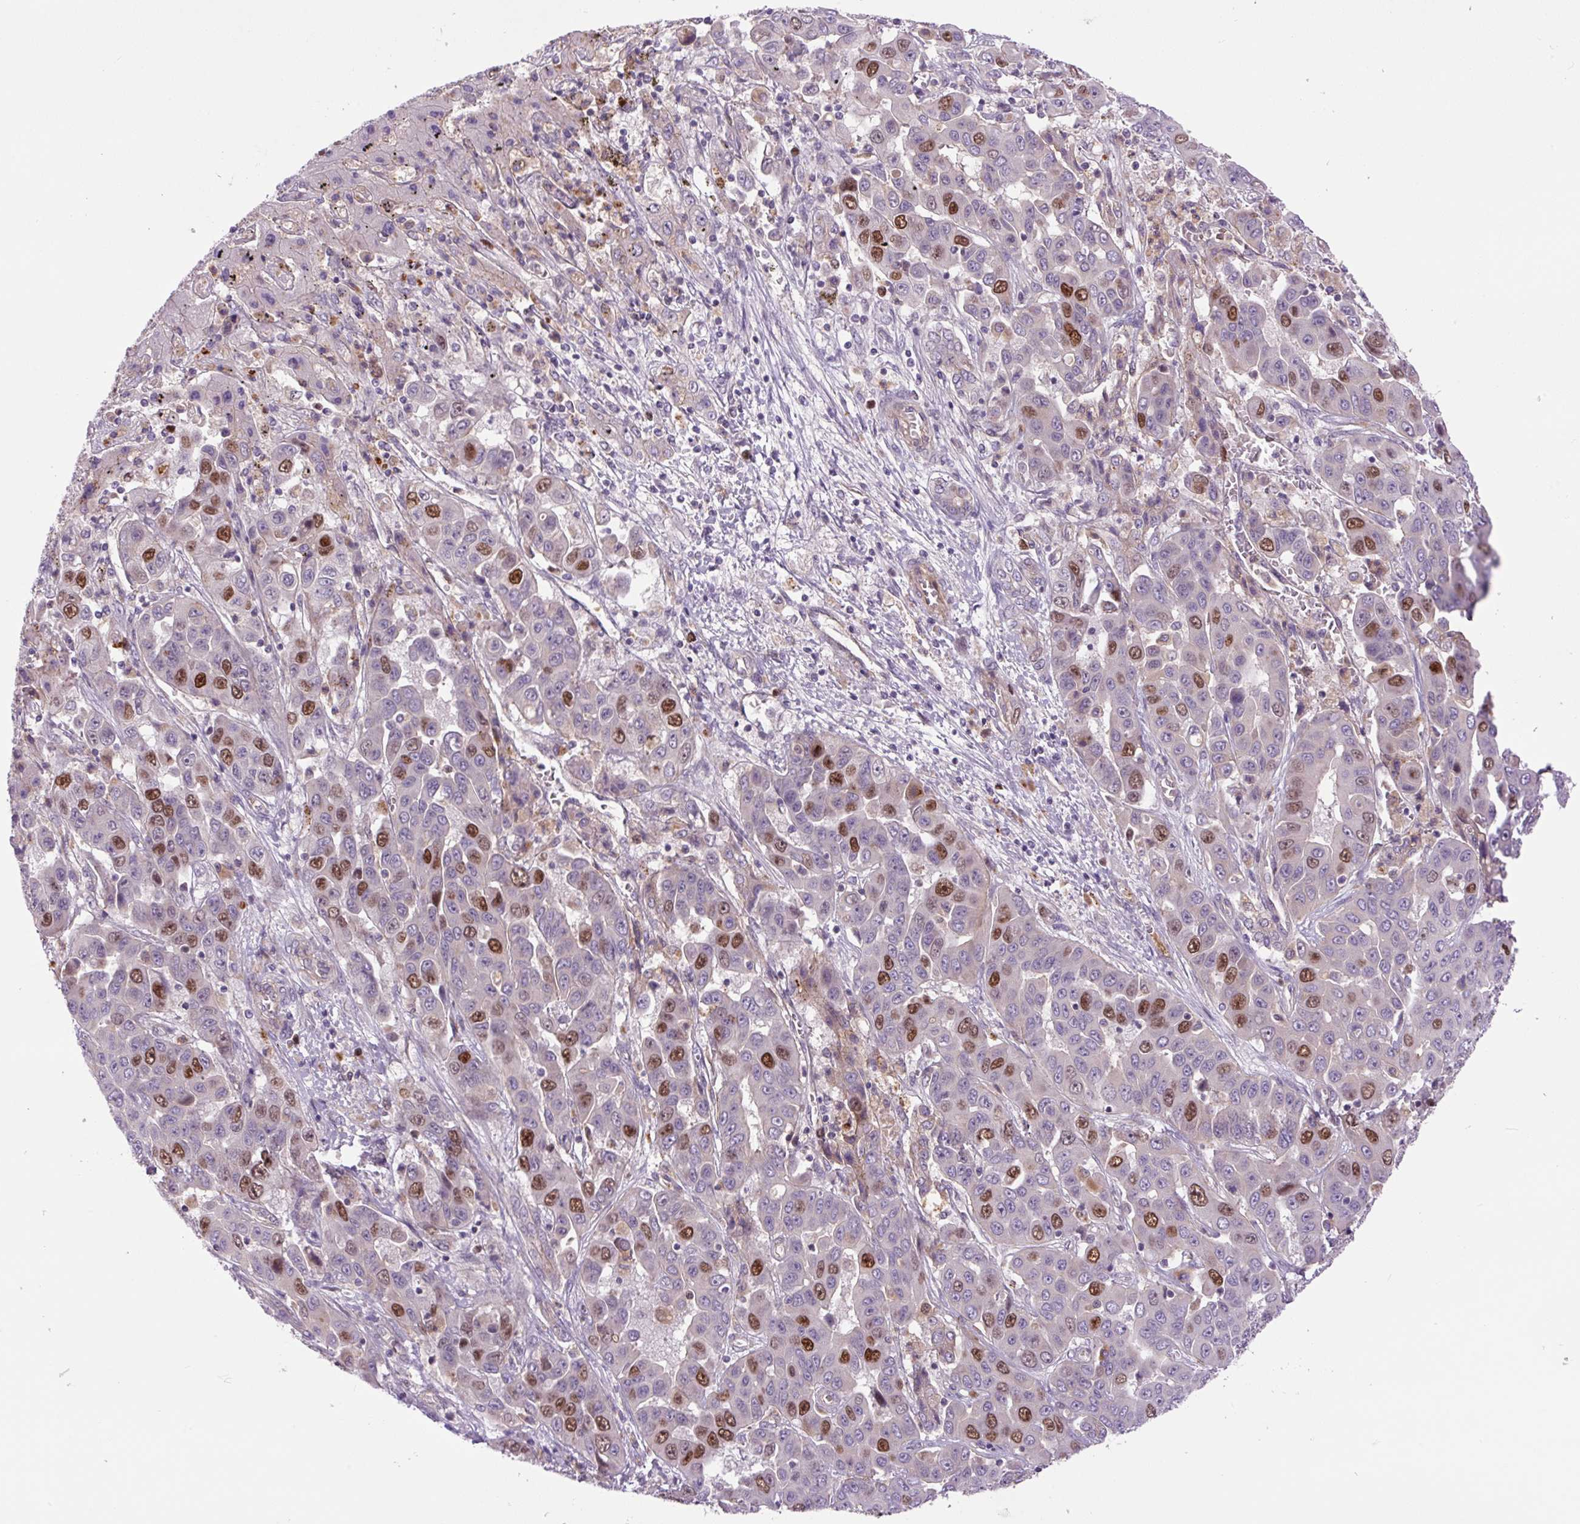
{"staining": {"intensity": "strong", "quantity": "25%-75%", "location": "nuclear"}, "tissue": "liver cancer", "cell_type": "Tumor cells", "image_type": "cancer", "snomed": [{"axis": "morphology", "description": "Cholangiocarcinoma"}, {"axis": "topography", "description": "Liver"}], "caption": "Immunohistochemistry micrograph of cholangiocarcinoma (liver) stained for a protein (brown), which reveals high levels of strong nuclear staining in approximately 25%-75% of tumor cells.", "gene": "KIFC1", "patient": {"sex": "female", "age": 52}}